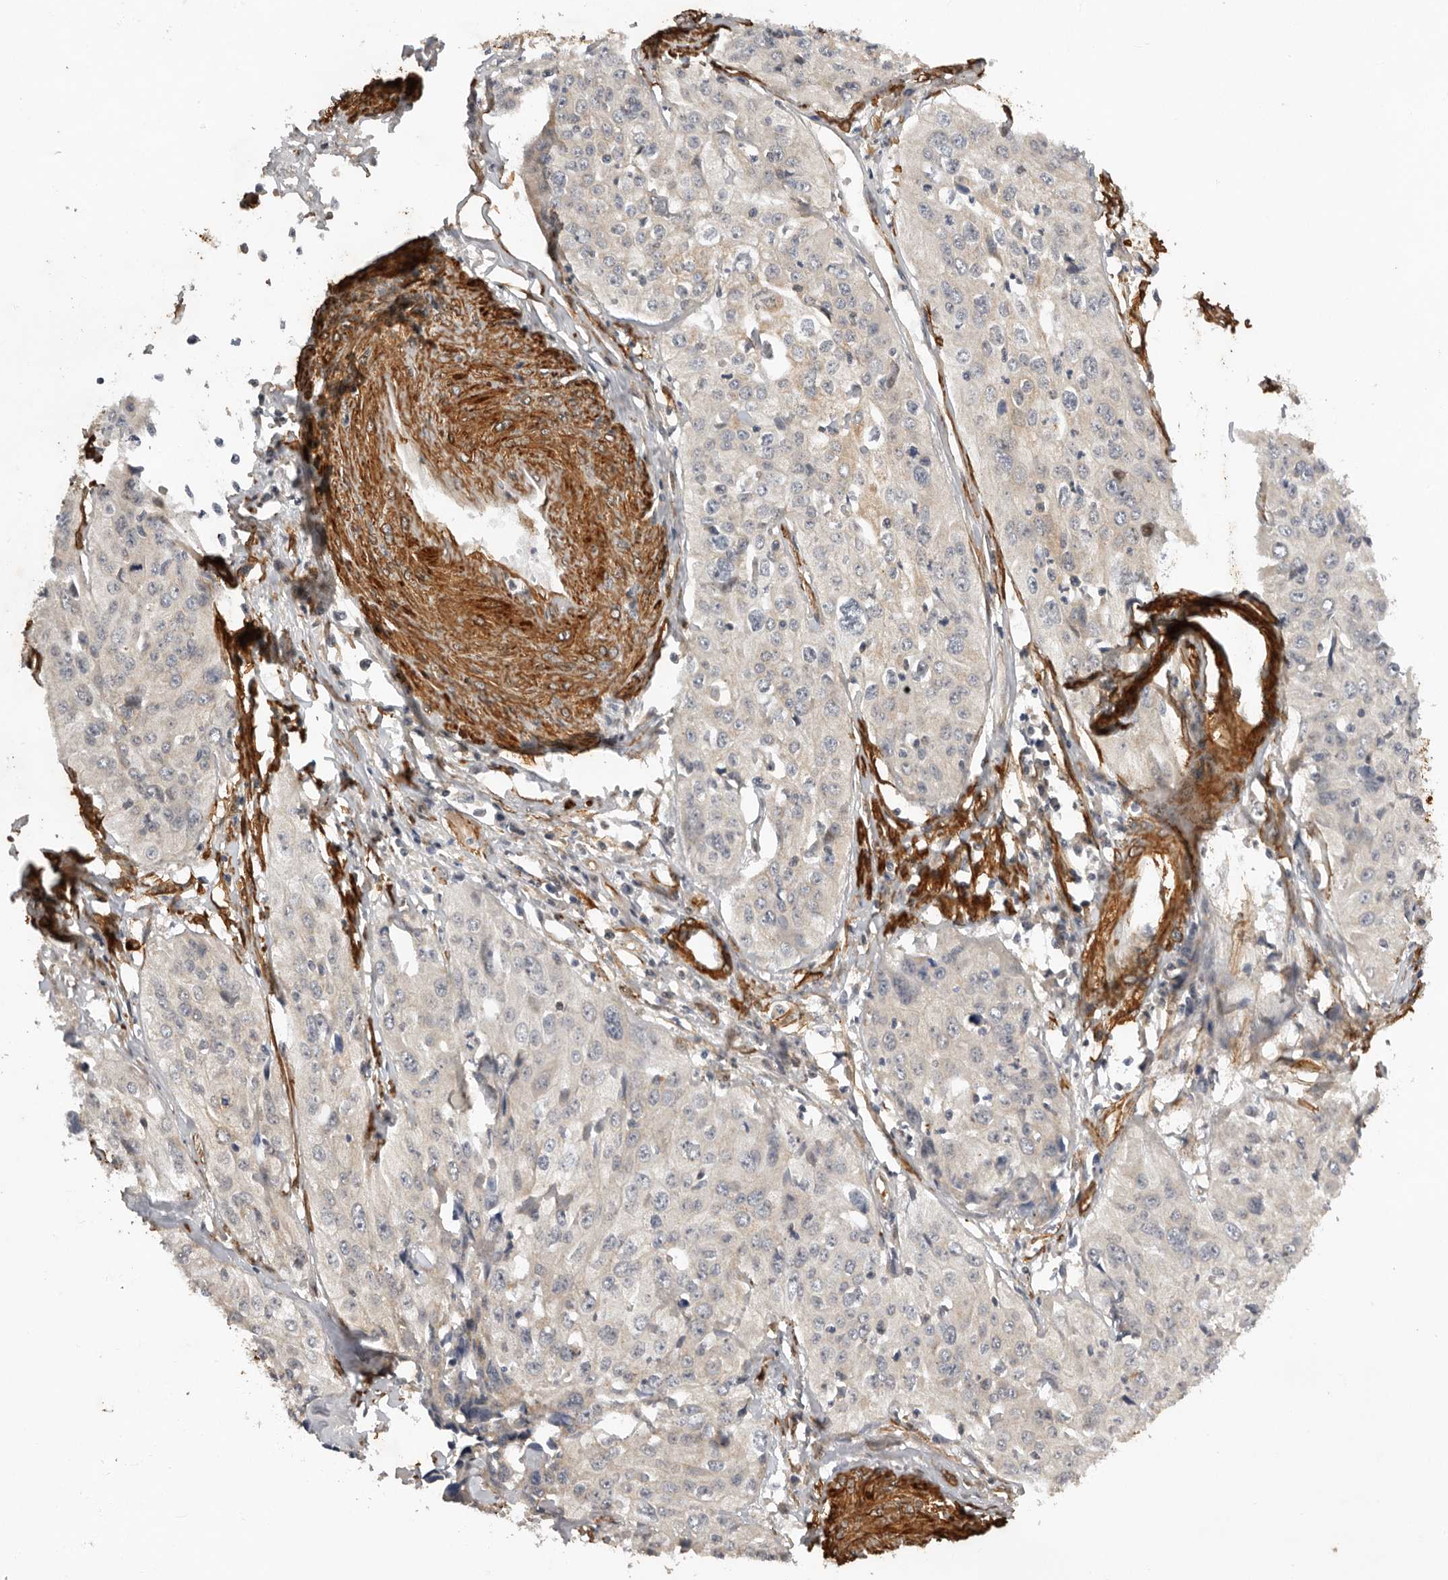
{"staining": {"intensity": "negative", "quantity": "none", "location": "none"}, "tissue": "cervical cancer", "cell_type": "Tumor cells", "image_type": "cancer", "snomed": [{"axis": "morphology", "description": "Squamous cell carcinoma, NOS"}, {"axis": "topography", "description": "Cervix"}], "caption": "Tumor cells are negative for brown protein staining in cervical cancer (squamous cell carcinoma).", "gene": "RNF157", "patient": {"sex": "female", "age": 31}}